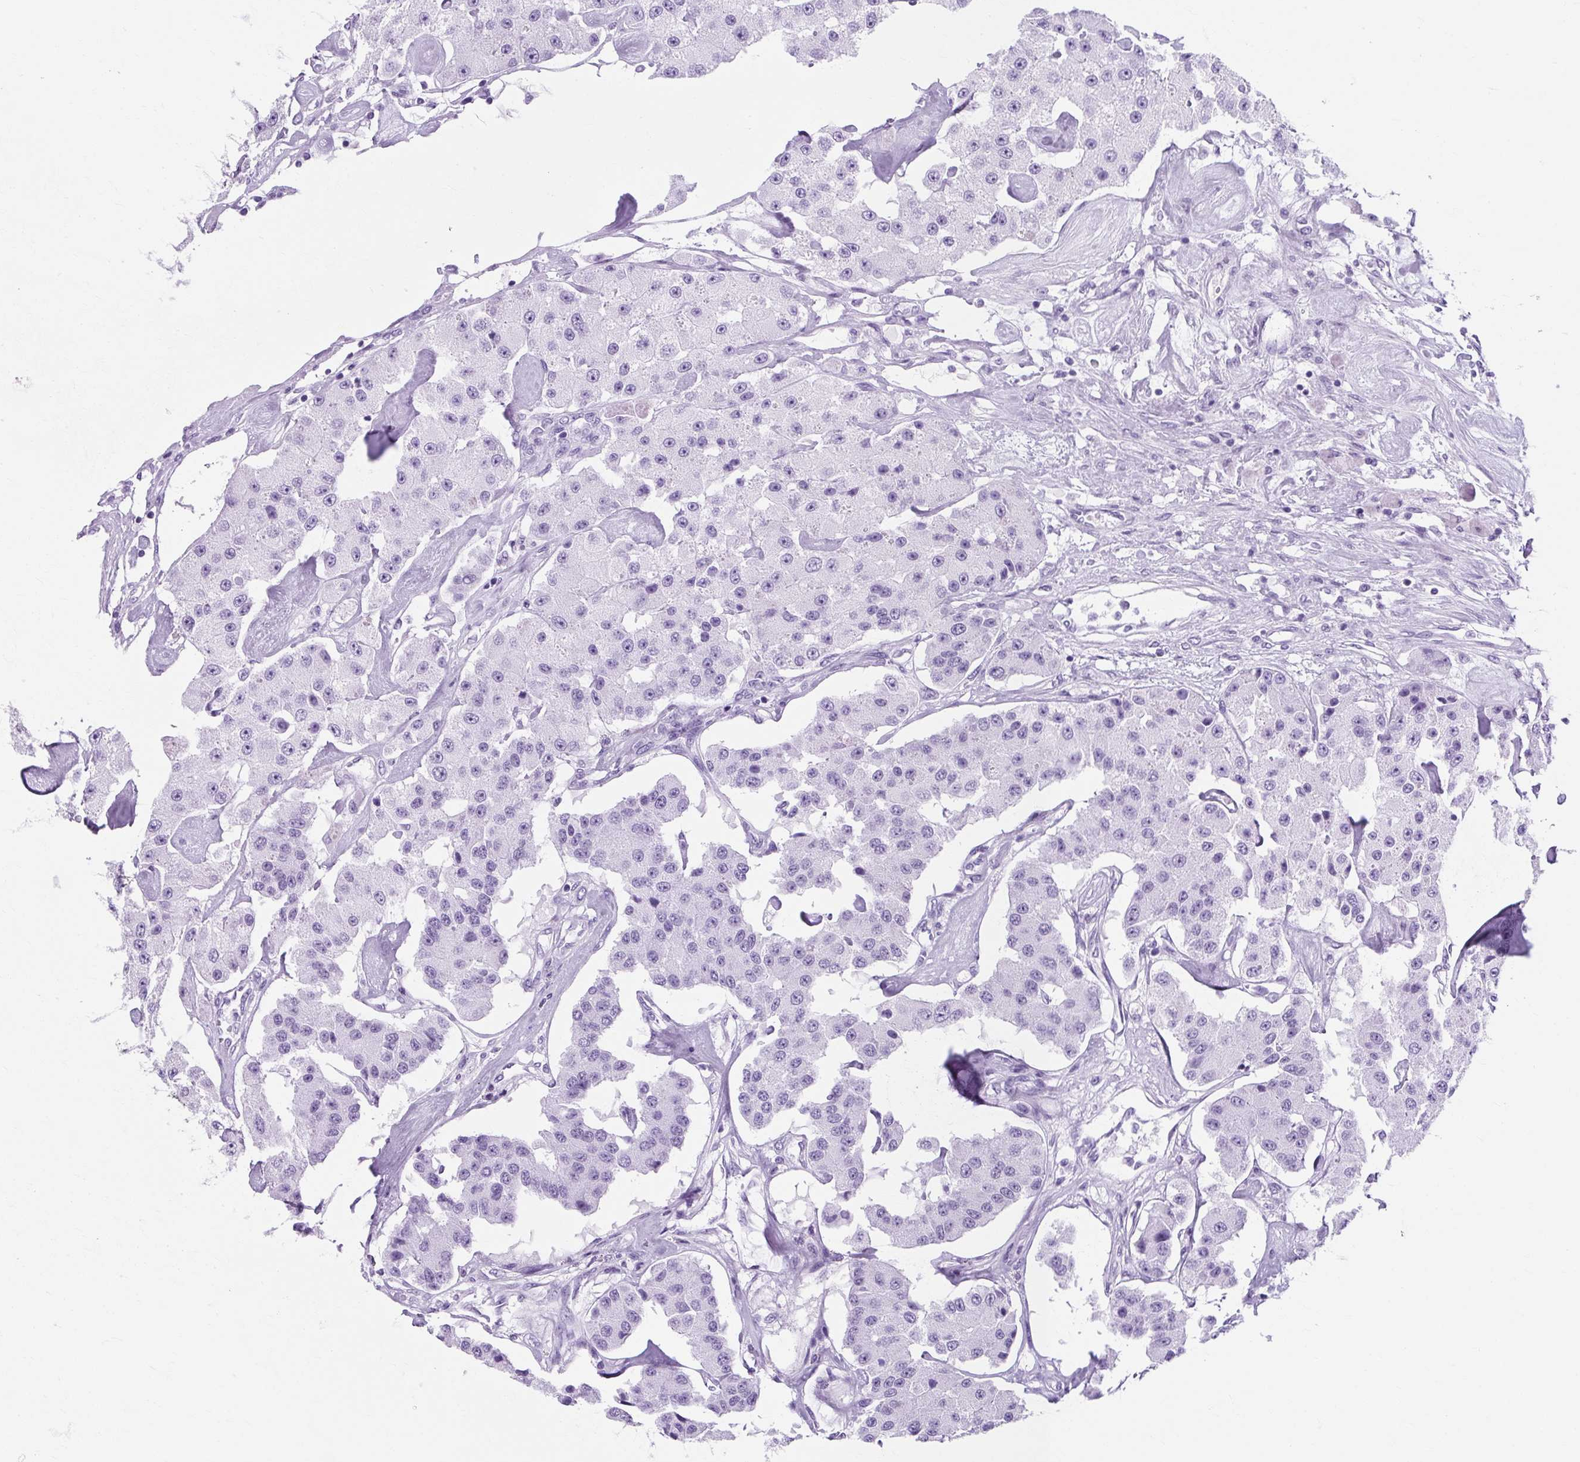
{"staining": {"intensity": "negative", "quantity": "none", "location": "none"}, "tissue": "carcinoid", "cell_type": "Tumor cells", "image_type": "cancer", "snomed": [{"axis": "morphology", "description": "Carcinoid, malignant, NOS"}, {"axis": "topography", "description": "Pancreas"}], "caption": "Immunohistochemical staining of malignant carcinoid shows no significant expression in tumor cells. (DAB (3,3'-diaminobenzidine) immunohistochemistry (IHC) visualized using brightfield microscopy, high magnification).", "gene": "RYBP", "patient": {"sex": "male", "age": 41}}